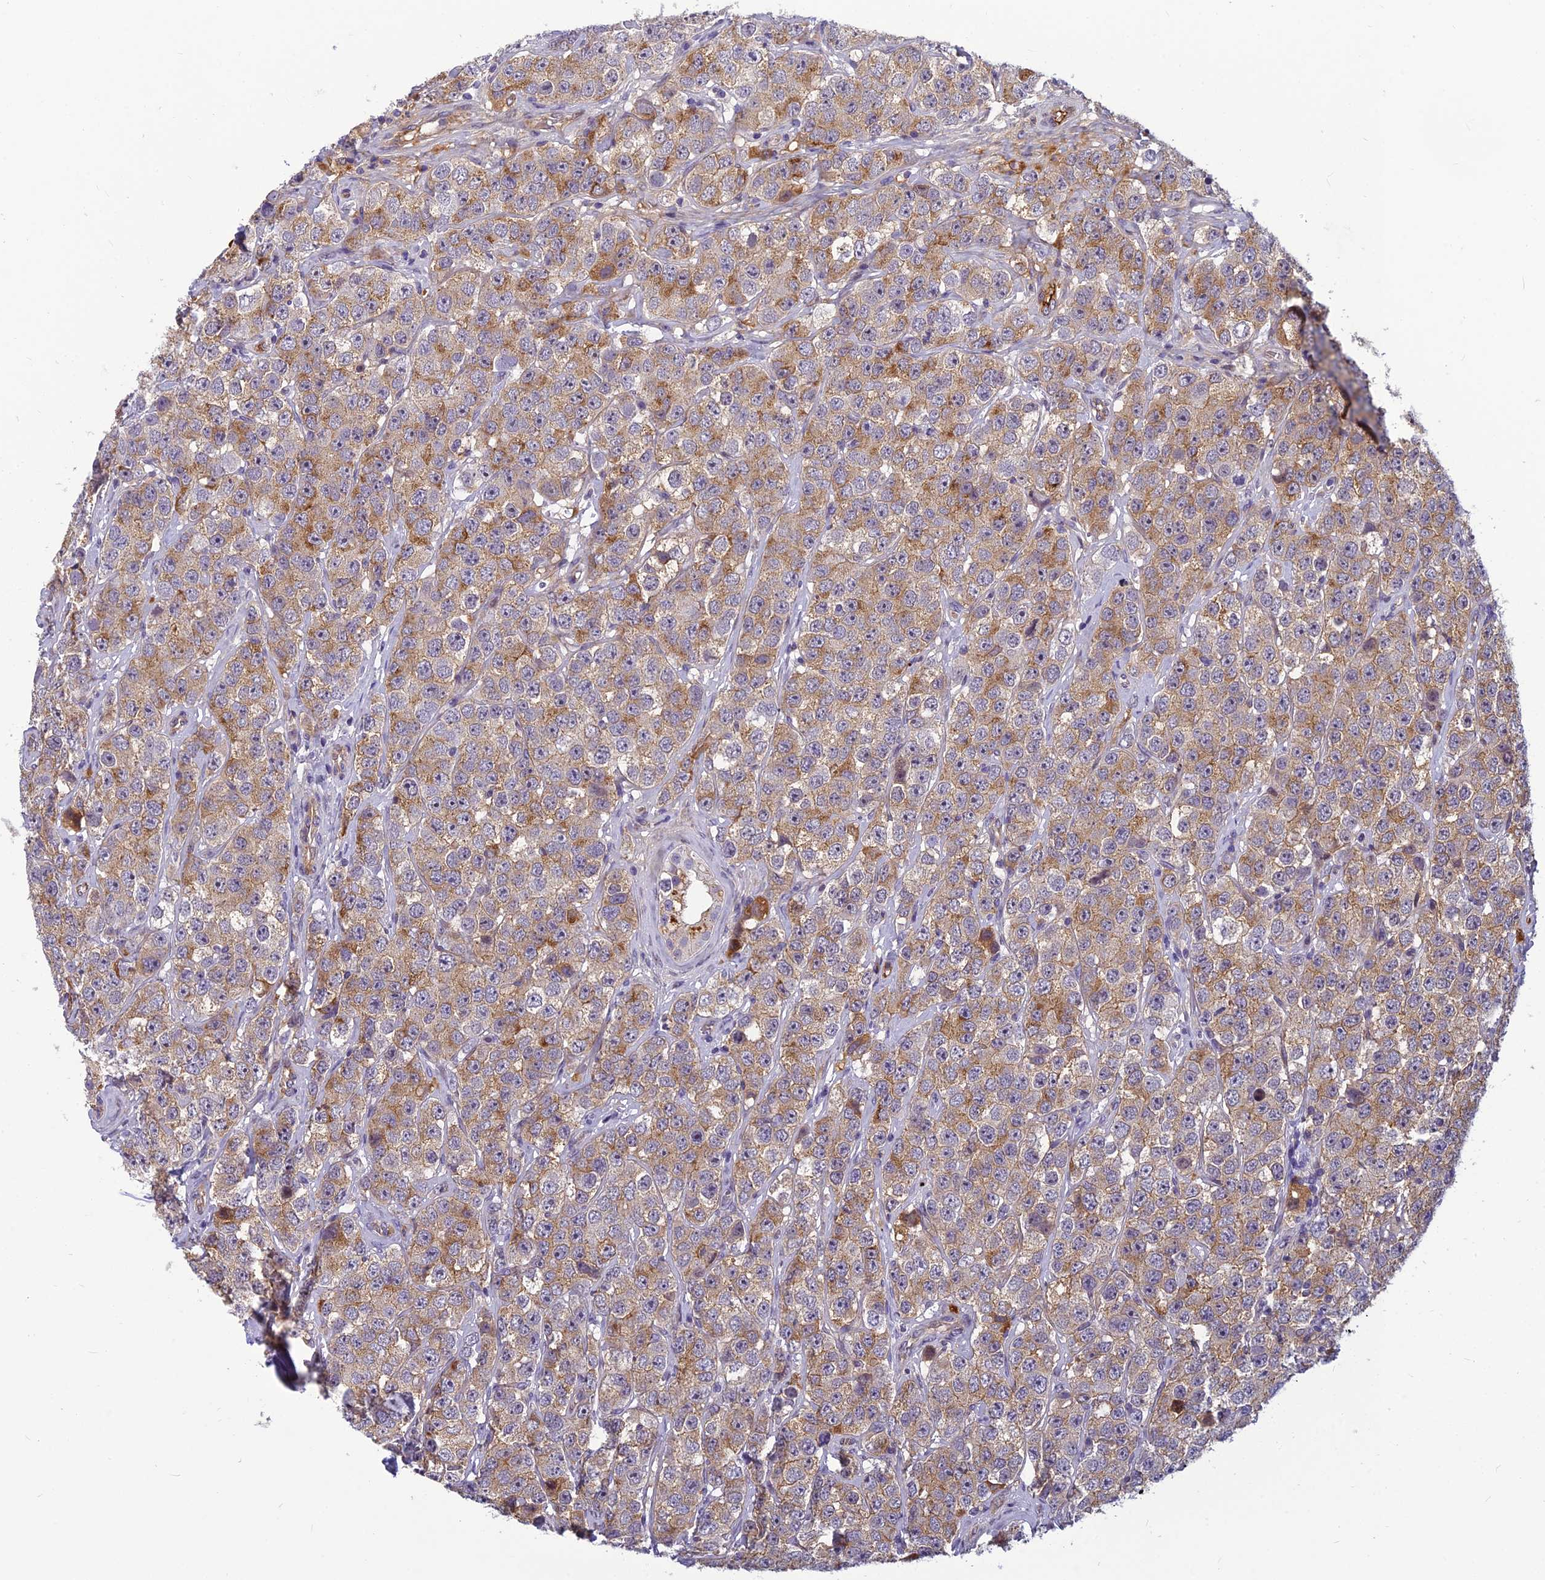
{"staining": {"intensity": "moderate", "quantity": ">75%", "location": "cytoplasmic/membranous"}, "tissue": "testis cancer", "cell_type": "Tumor cells", "image_type": "cancer", "snomed": [{"axis": "morphology", "description": "Seminoma, NOS"}, {"axis": "topography", "description": "Testis"}], "caption": "Protein staining by immunohistochemistry (IHC) shows moderate cytoplasmic/membranous staining in approximately >75% of tumor cells in testis seminoma.", "gene": "CLEC11A", "patient": {"sex": "male", "age": 28}}